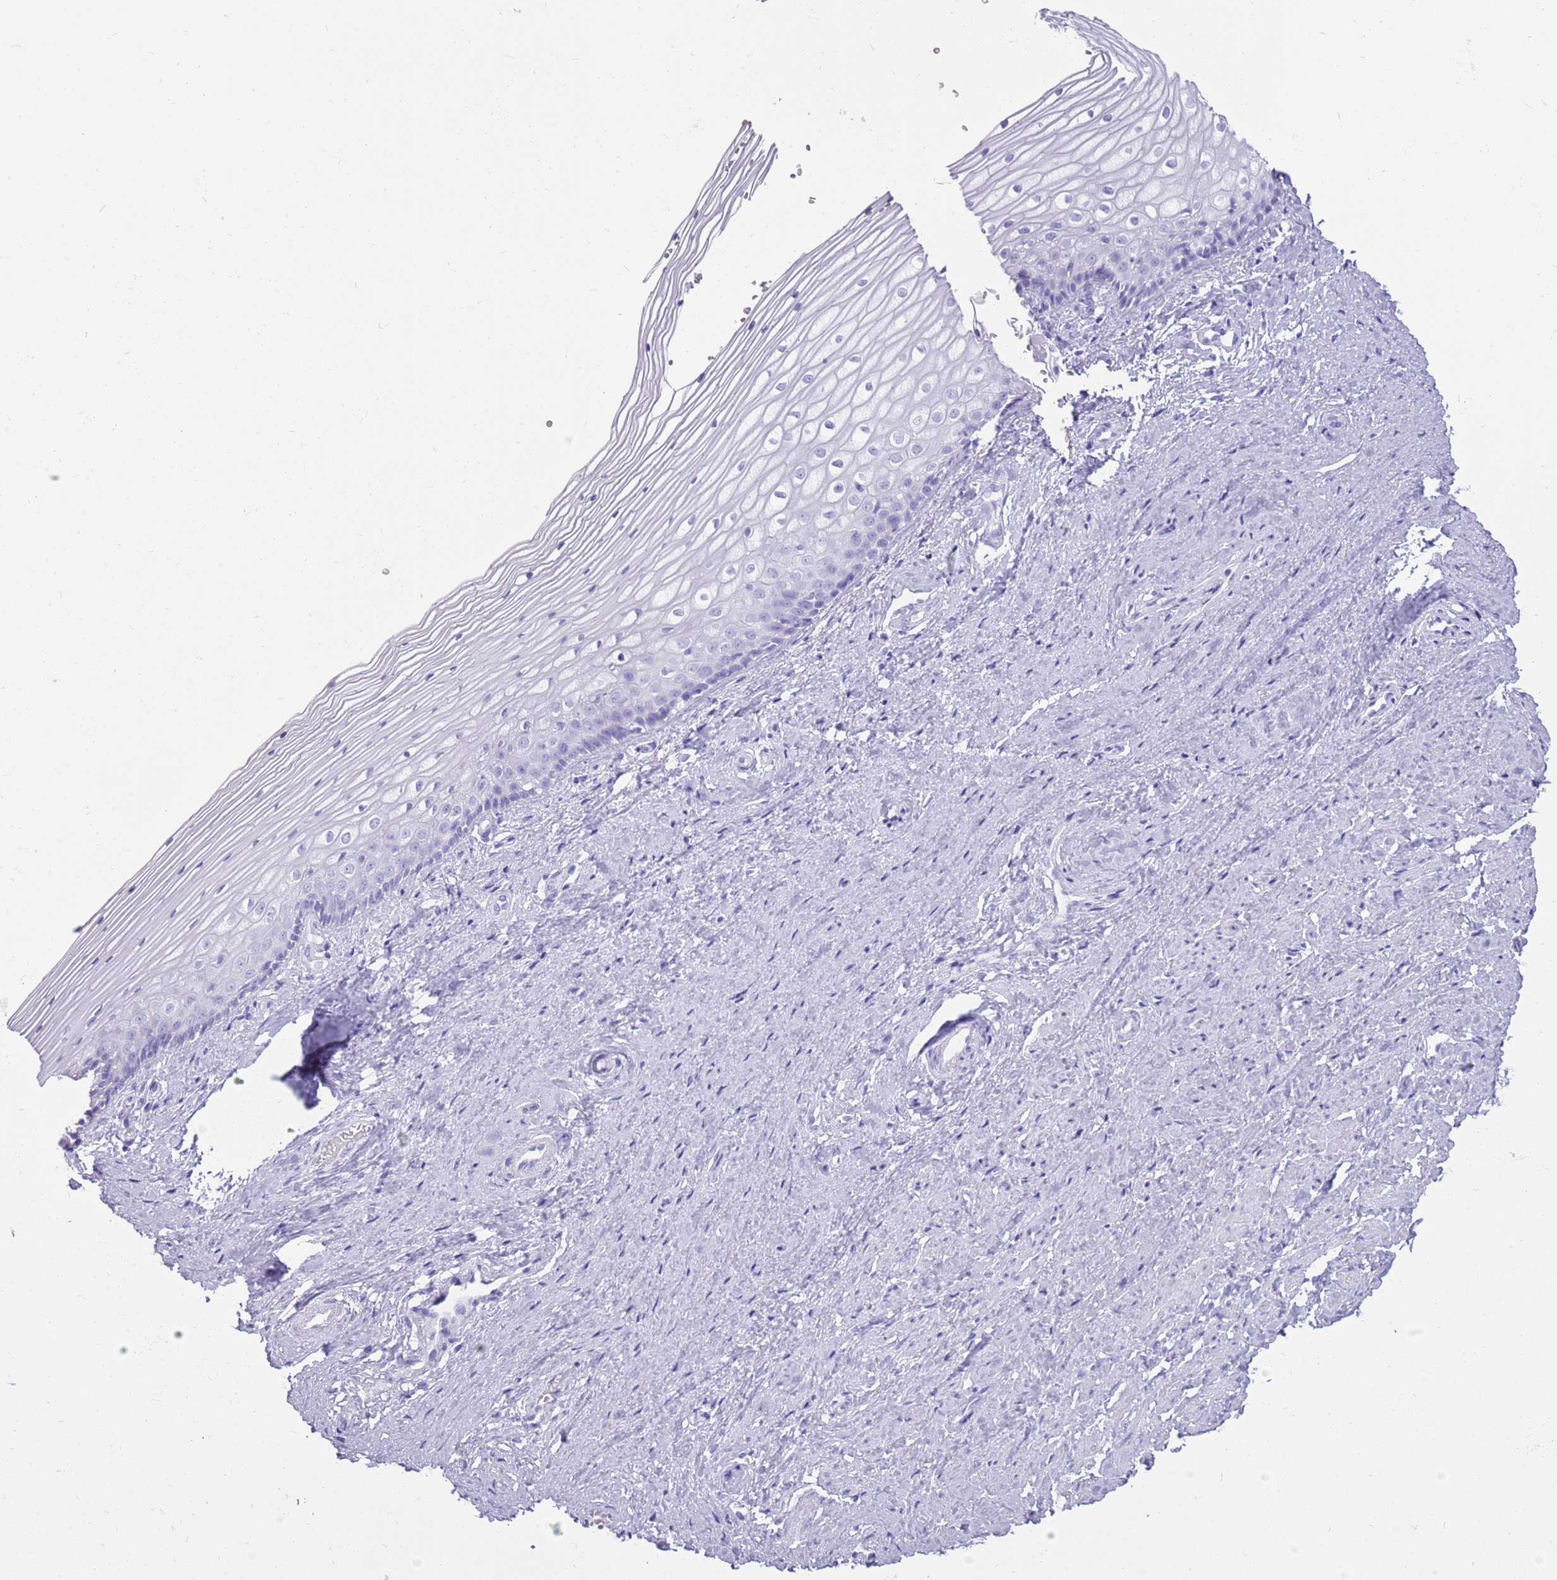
{"staining": {"intensity": "negative", "quantity": "none", "location": "none"}, "tissue": "vagina", "cell_type": "Squamous epithelial cells", "image_type": "normal", "snomed": [{"axis": "morphology", "description": "Normal tissue, NOS"}, {"axis": "topography", "description": "Vagina"}], "caption": "IHC image of normal vagina stained for a protein (brown), which reveals no staining in squamous epithelial cells.", "gene": "ENSG00000271254", "patient": {"sex": "female", "age": 46}}